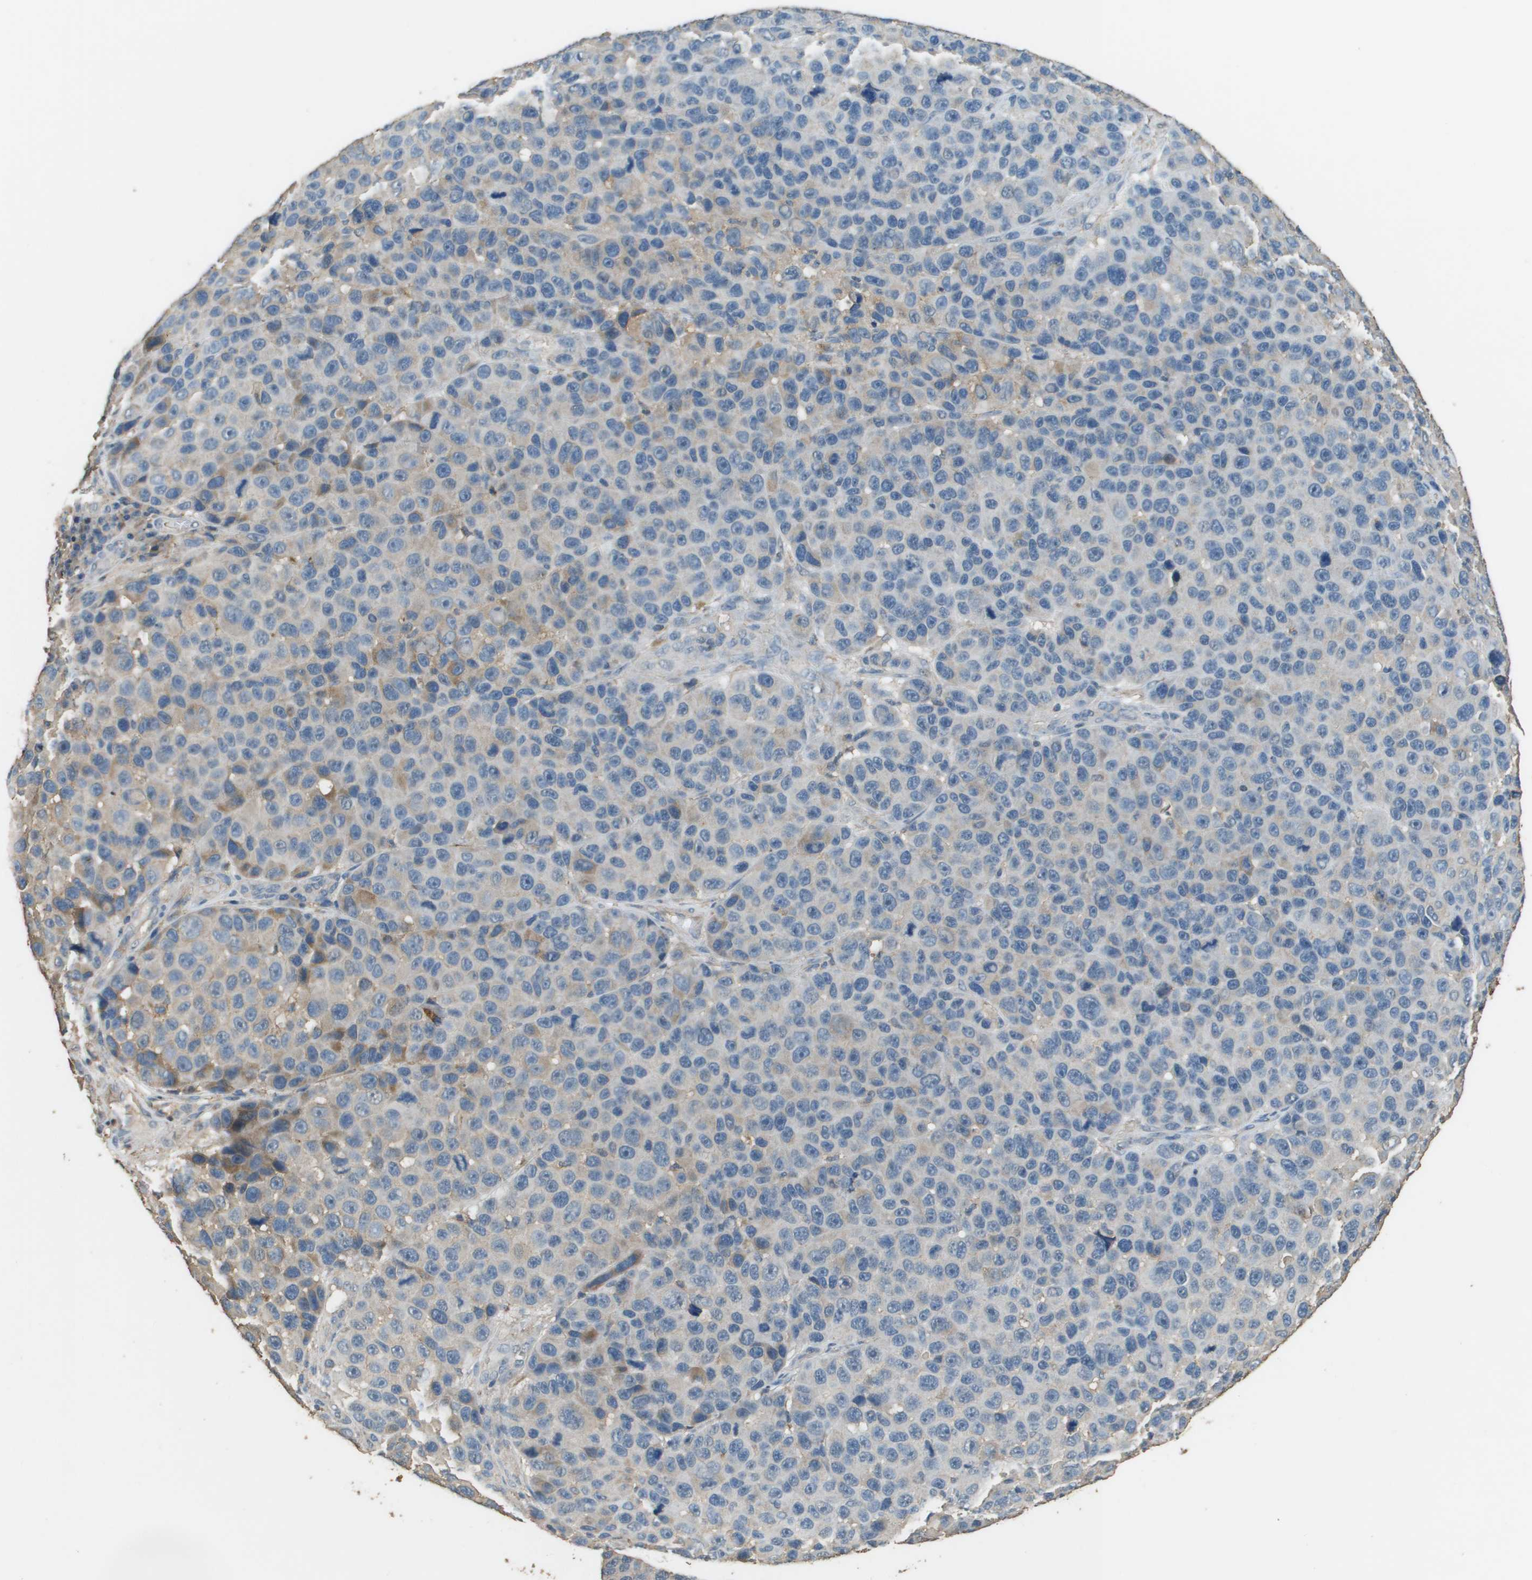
{"staining": {"intensity": "moderate", "quantity": "<25%", "location": "cytoplasmic/membranous"}, "tissue": "melanoma", "cell_type": "Tumor cells", "image_type": "cancer", "snomed": [{"axis": "morphology", "description": "Malignant melanoma, NOS"}, {"axis": "topography", "description": "Skin"}], "caption": "IHC of malignant melanoma demonstrates low levels of moderate cytoplasmic/membranous staining in approximately <25% of tumor cells. The staining was performed using DAB, with brown indicating positive protein expression. Nuclei are stained blue with hematoxylin.", "gene": "MS4A7", "patient": {"sex": "male", "age": 53}}